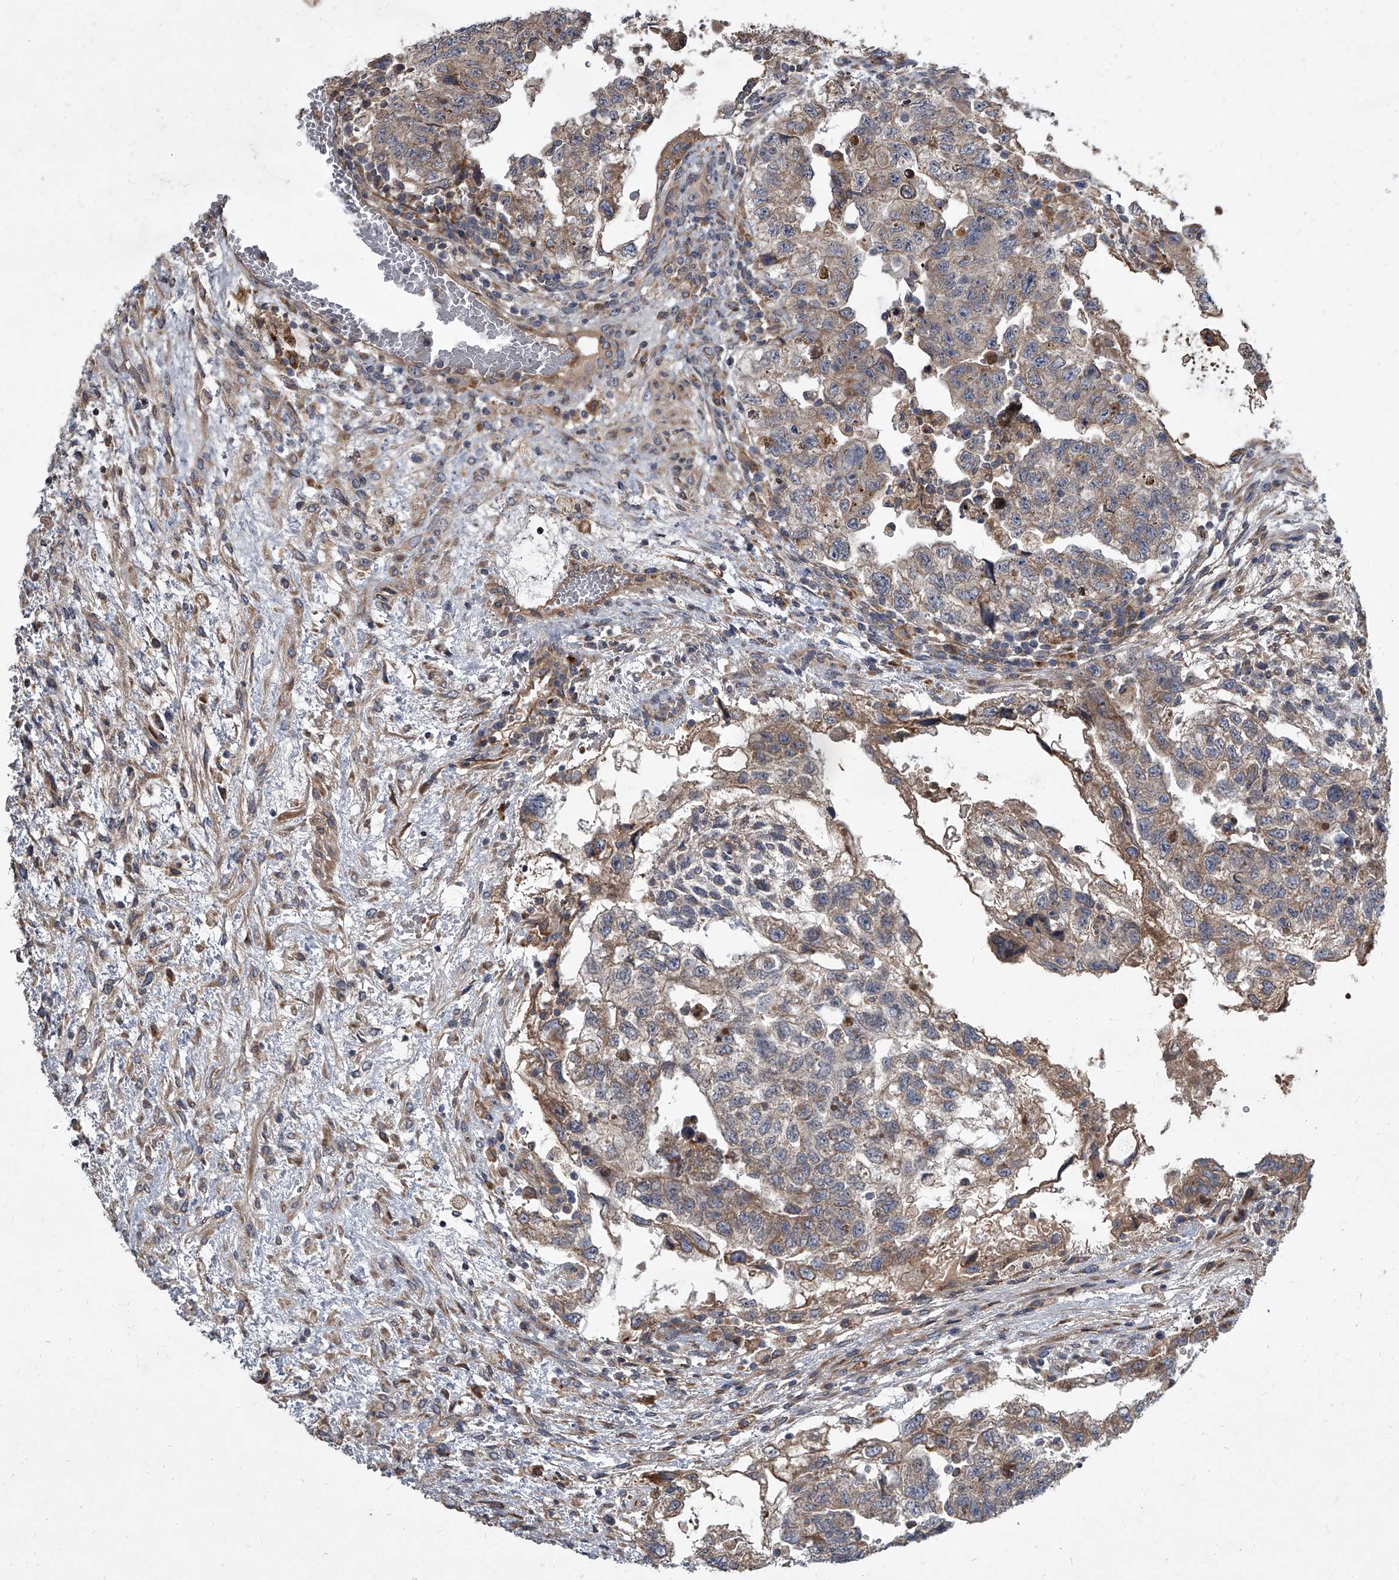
{"staining": {"intensity": "weak", "quantity": "25%-75%", "location": "cytoplasmic/membranous"}, "tissue": "testis cancer", "cell_type": "Tumor cells", "image_type": "cancer", "snomed": [{"axis": "morphology", "description": "Carcinoma, Embryonal, NOS"}, {"axis": "topography", "description": "Testis"}], "caption": "Protein staining of testis cancer tissue exhibits weak cytoplasmic/membranous positivity in about 25%-75% of tumor cells.", "gene": "EVA1C", "patient": {"sex": "male", "age": 36}}